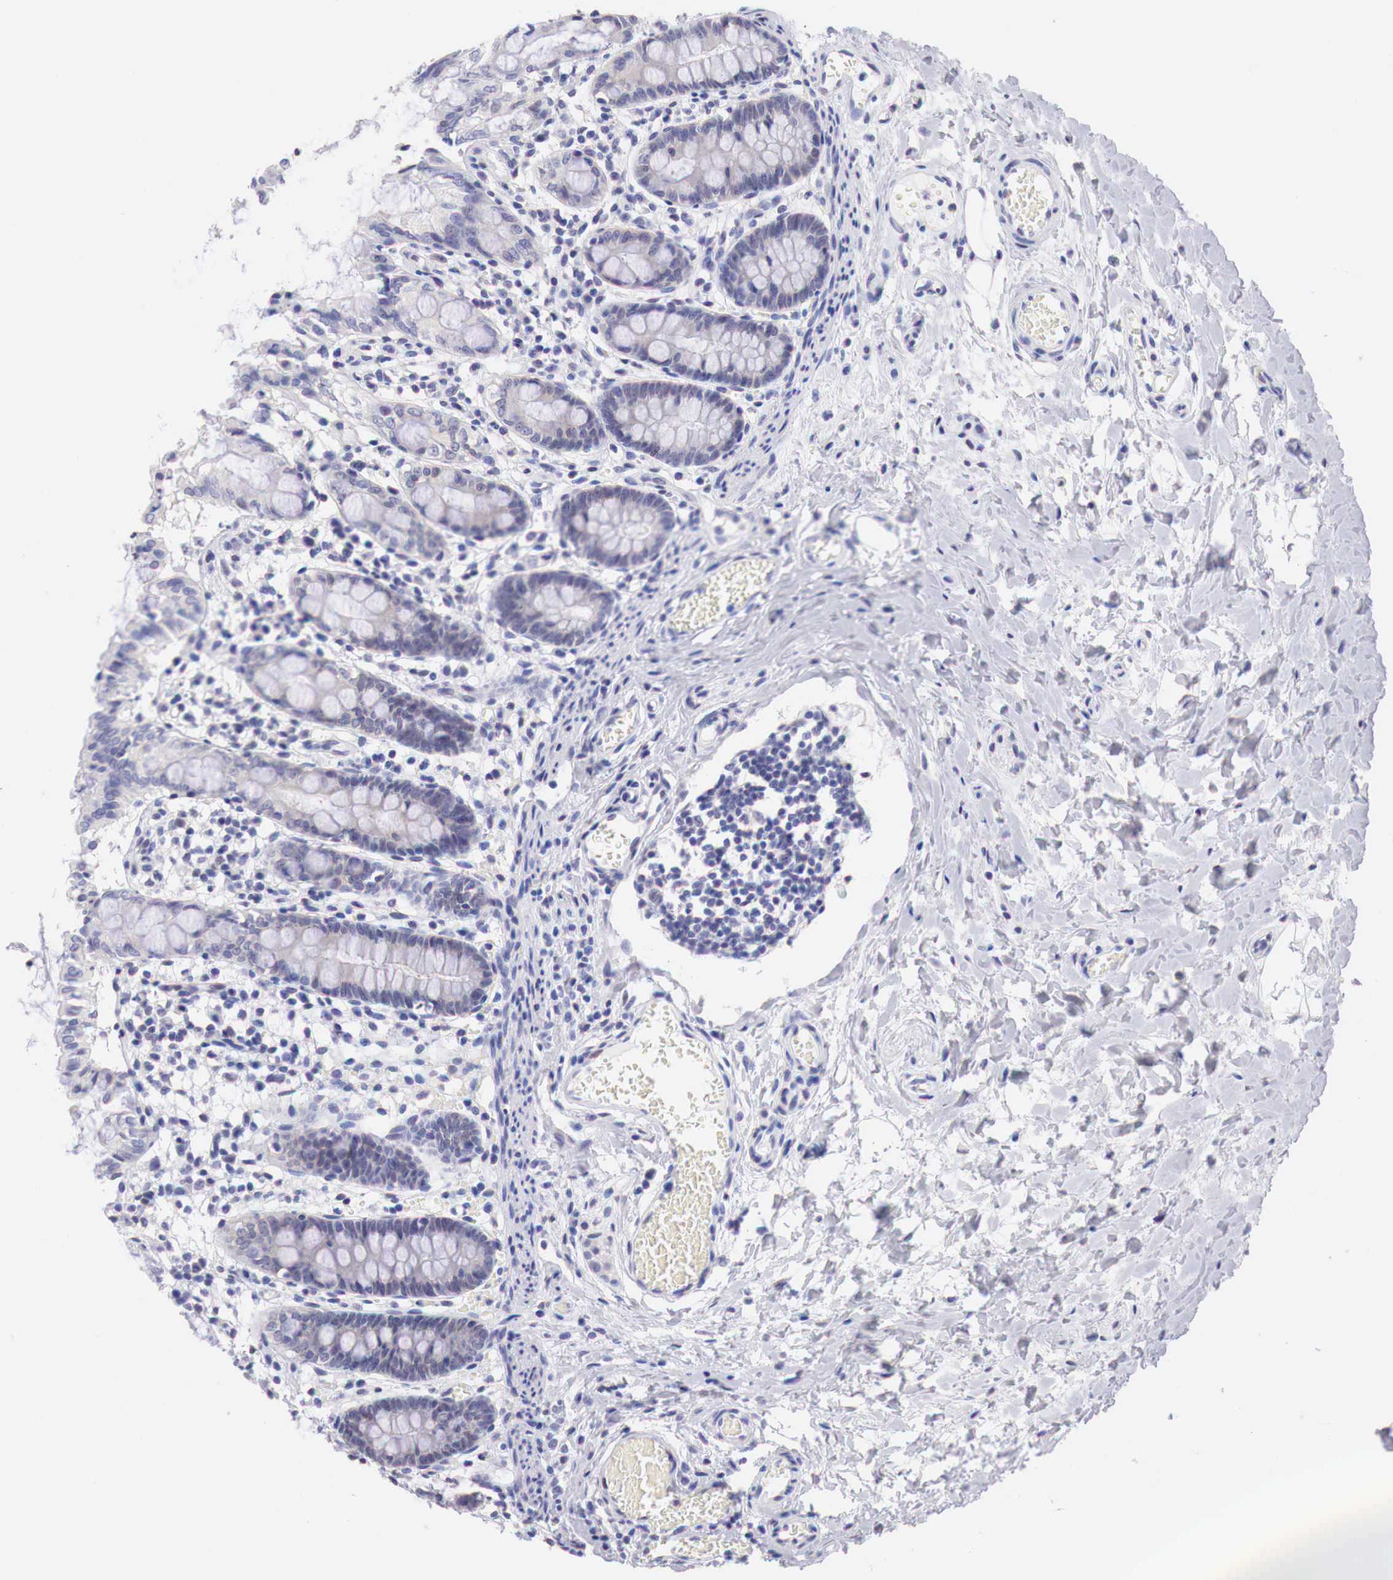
{"staining": {"intensity": "negative", "quantity": "none", "location": "none"}, "tissue": "colon", "cell_type": "Endothelial cells", "image_type": "normal", "snomed": [{"axis": "morphology", "description": "Normal tissue, NOS"}, {"axis": "topography", "description": "Colon"}], "caption": "The photomicrograph demonstrates no staining of endothelial cells in unremarkable colon.", "gene": "PABIR2", "patient": {"sex": "male", "age": 1}}